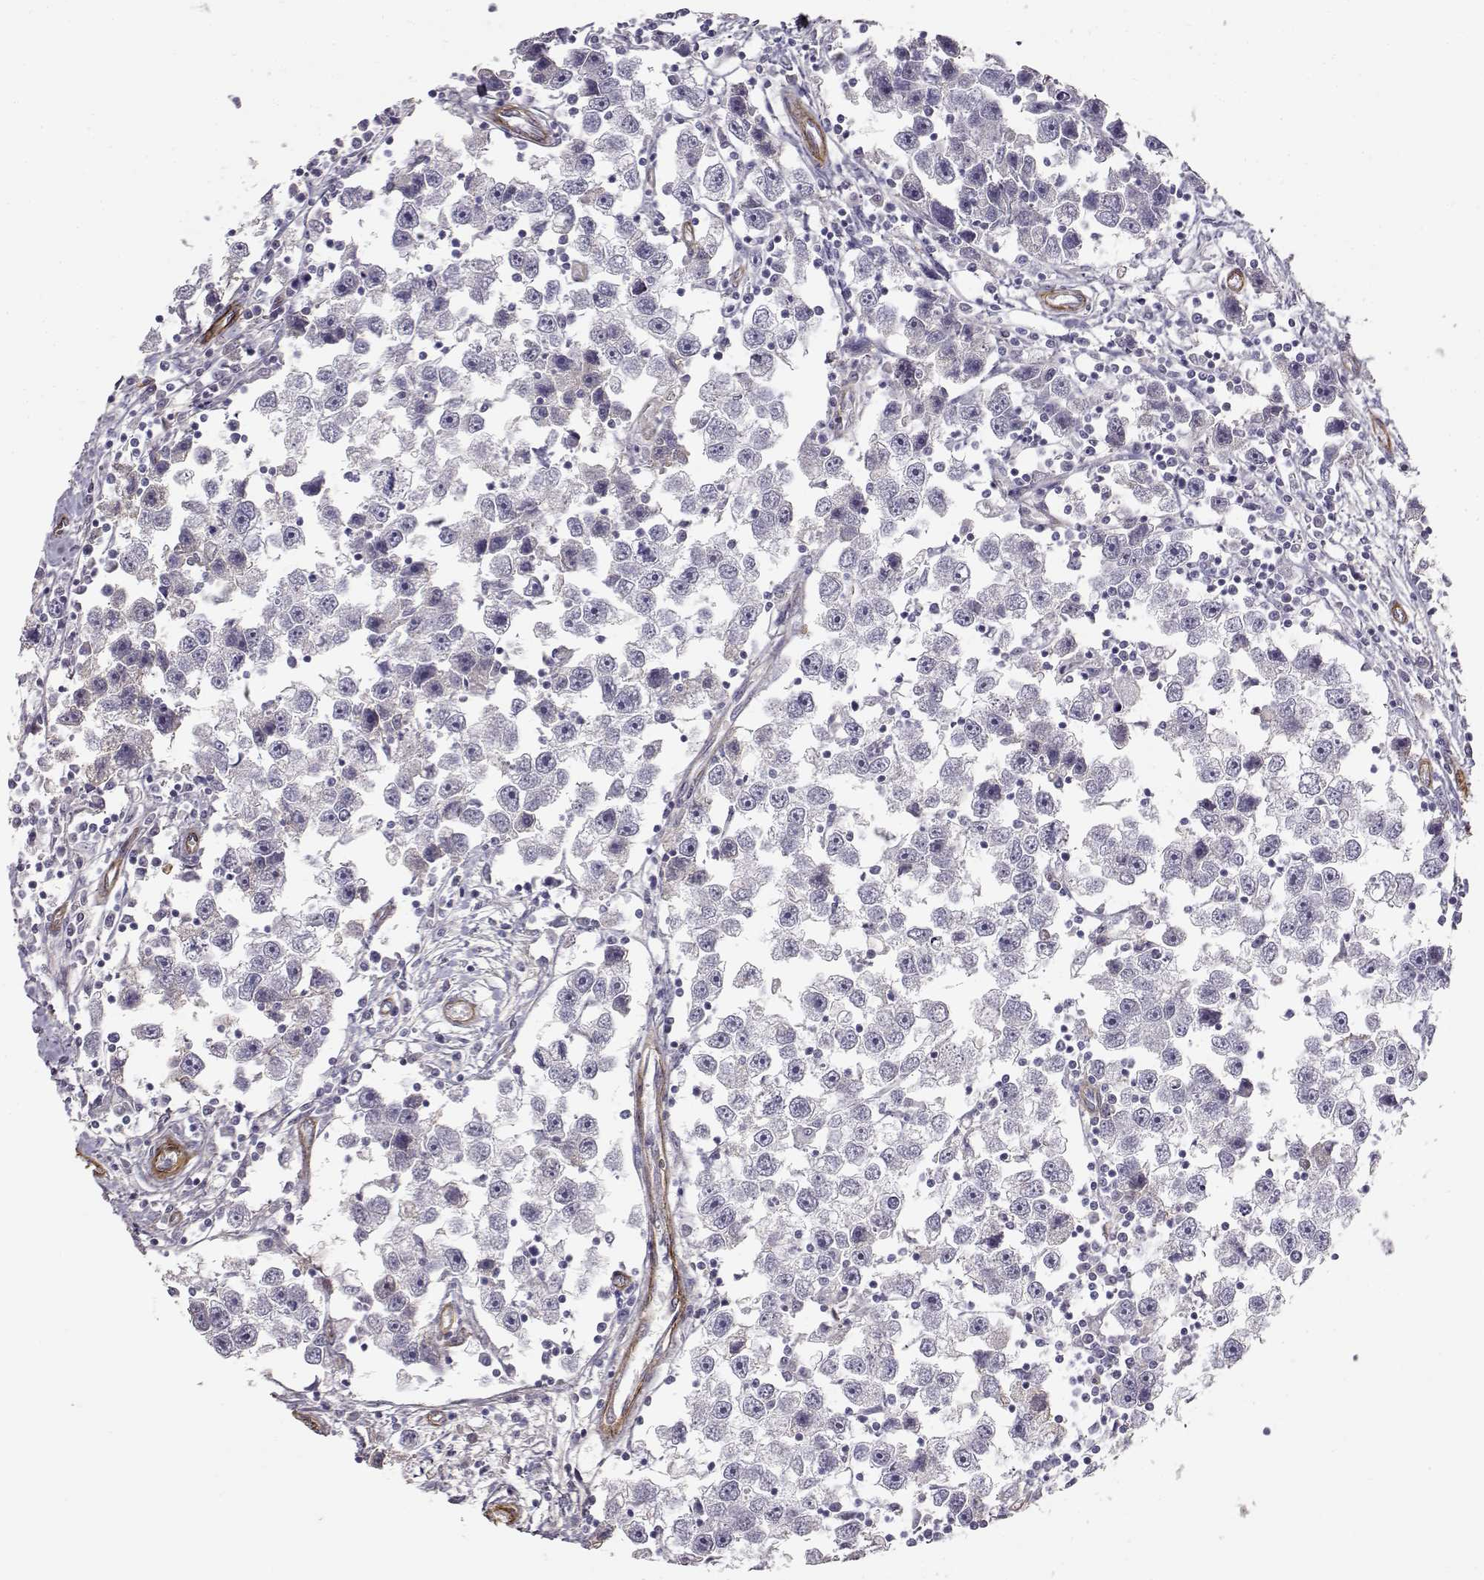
{"staining": {"intensity": "negative", "quantity": "none", "location": "none"}, "tissue": "testis cancer", "cell_type": "Tumor cells", "image_type": "cancer", "snomed": [{"axis": "morphology", "description": "Seminoma, NOS"}, {"axis": "topography", "description": "Testis"}], "caption": "Immunohistochemistry of human testis cancer (seminoma) demonstrates no positivity in tumor cells.", "gene": "LAMA5", "patient": {"sex": "male", "age": 30}}